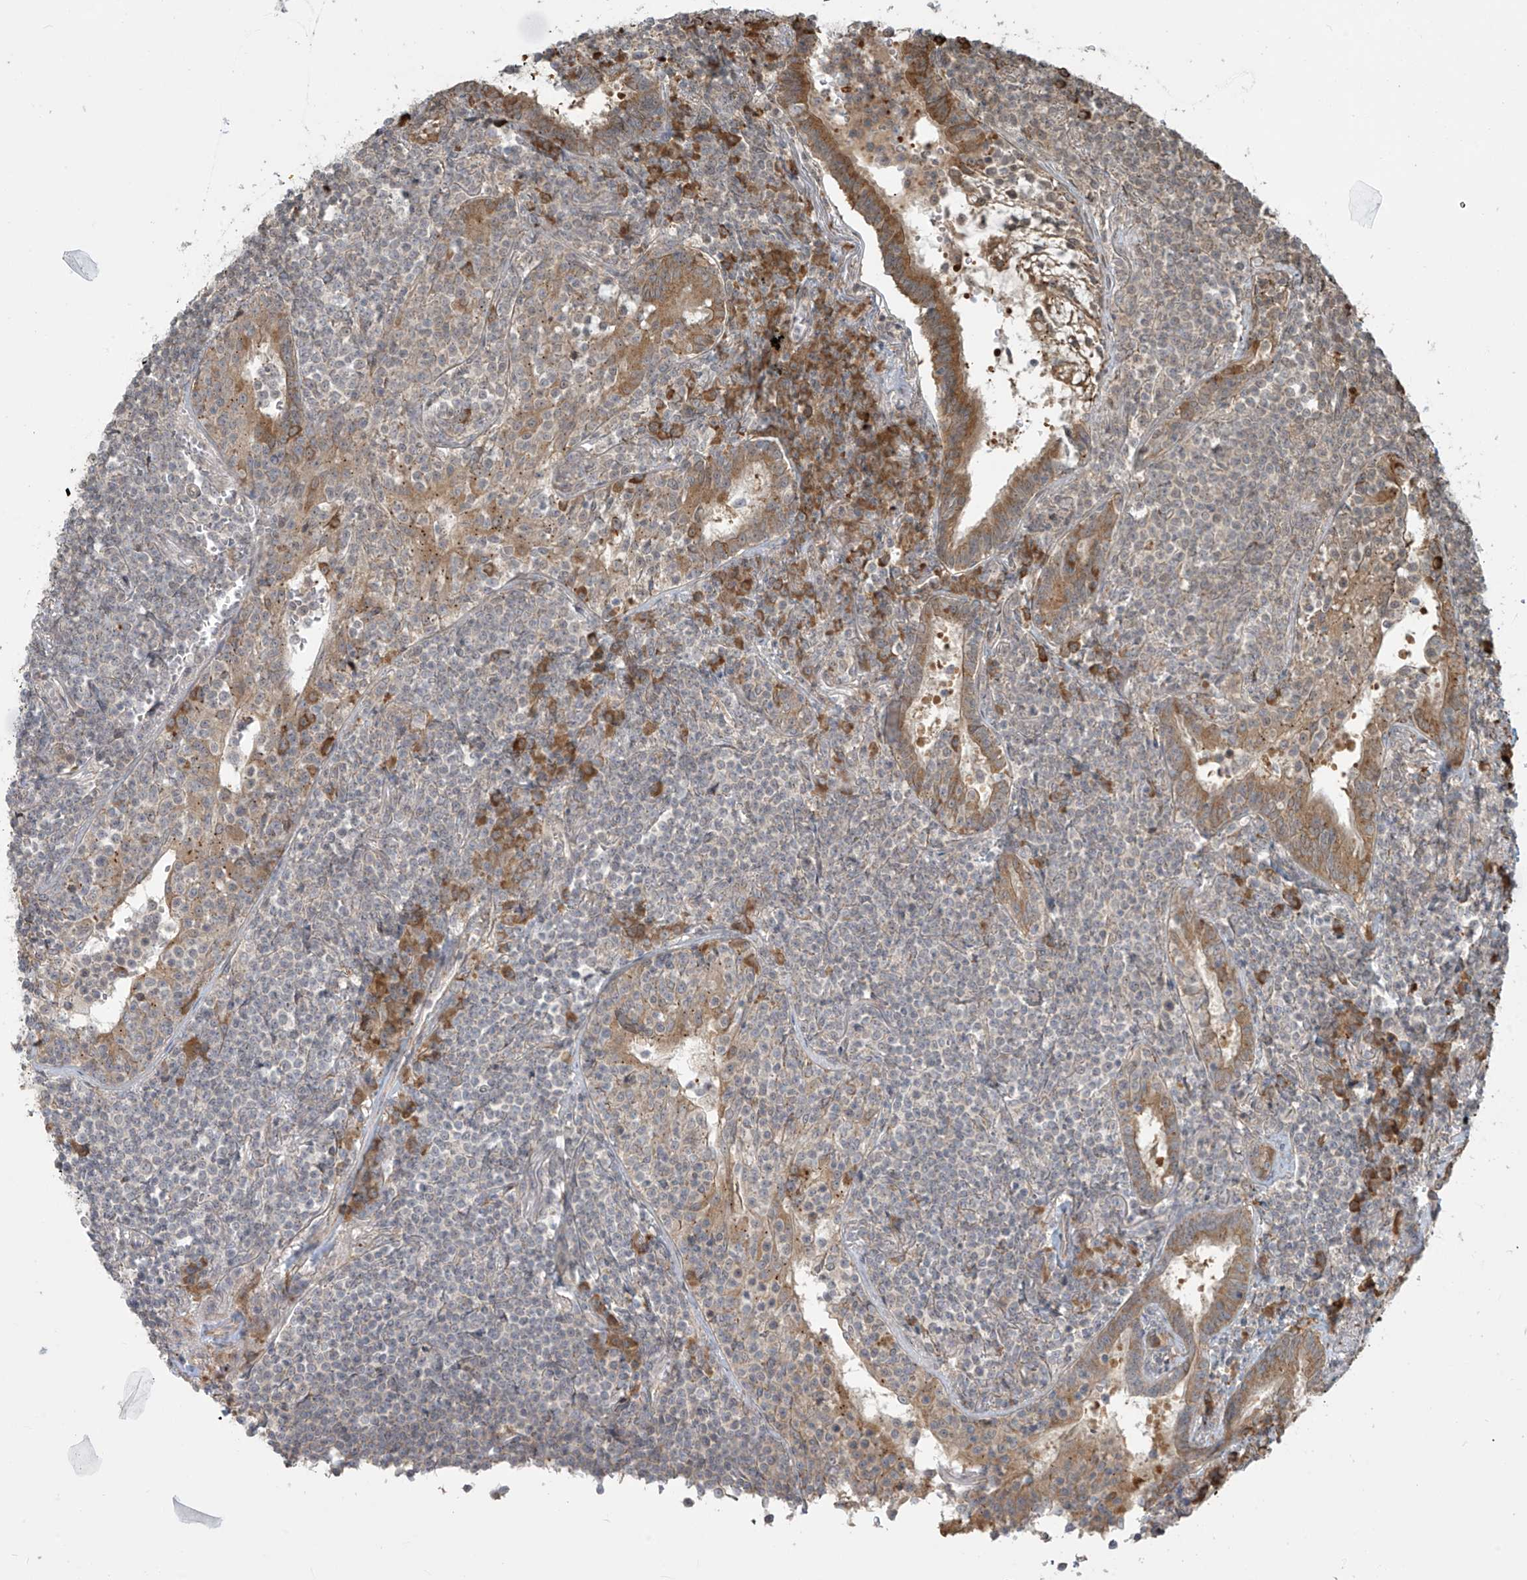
{"staining": {"intensity": "negative", "quantity": "none", "location": "none"}, "tissue": "lymphoma", "cell_type": "Tumor cells", "image_type": "cancer", "snomed": [{"axis": "morphology", "description": "Malignant lymphoma, non-Hodgkin's type, Low grade"}, {"axis": "topography", "description": "Lung"}], "caption": "Tumor cells are negative for brown protein staining in low-grade malignant lymphoma, non-Hodgkin's type.", "gene": "PLEKHM3", "patient": {"sex": "female", "age": 71}}